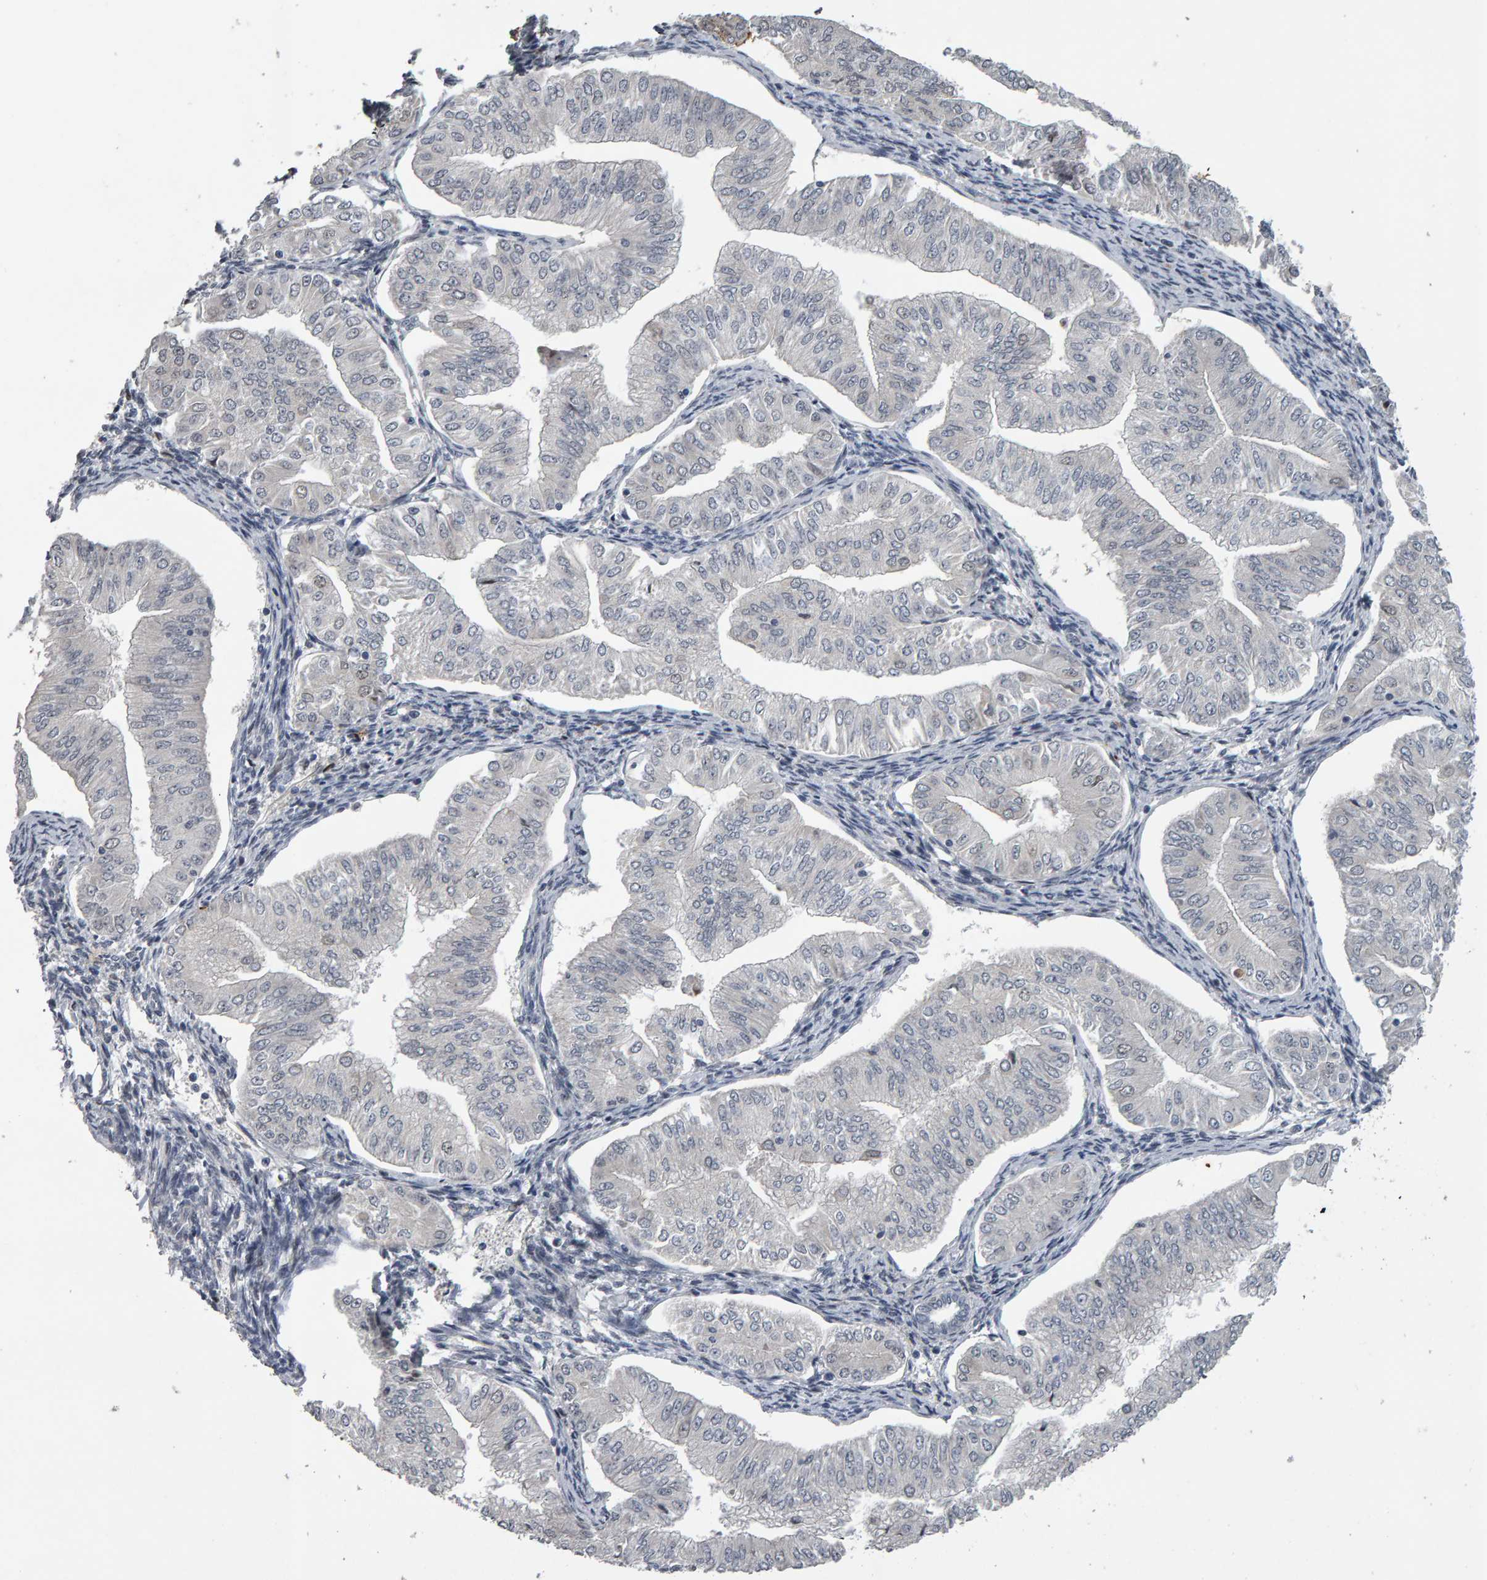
{"staining": {"intensity": "negative", "quantity": "none", "location": "none"}, "tissue": "endometrial cancer", "cell_type": "Tumor cells", "image_type": "cancer", "snomed": [{"axis": "morphology", "description": "Normal tissue, NOS"}, {"axis": "morphology", "description": "Adenocarcinoma, NOS"}, {"axis": "topography", "description": "Endometrium"}], "caption": "Tumor cells are negative for brown protein staining in endometrial adenocarcinoma.", "gene": "IPO8", "patient": {"sex": "female", "age": 53}}